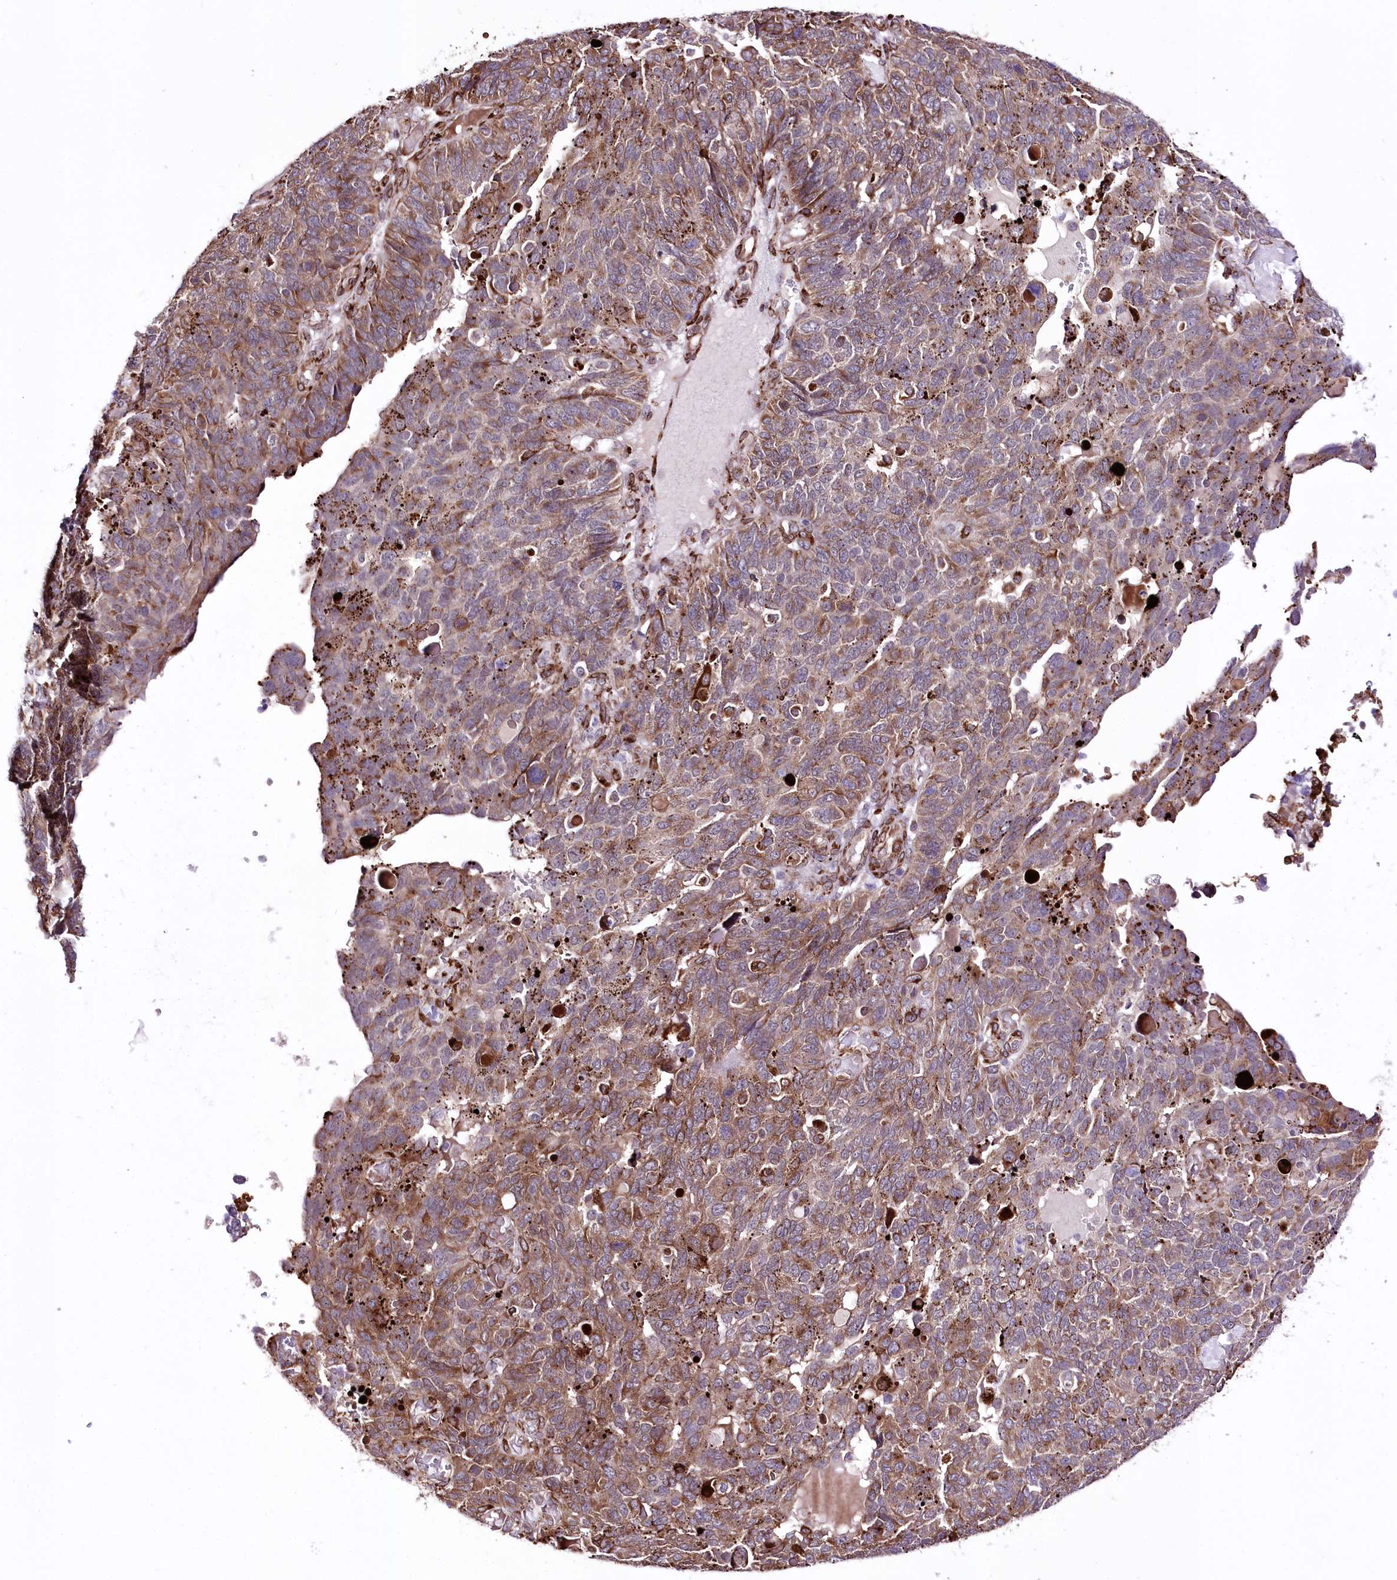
{"staining": {"intensity": "moderate", "quantity": ">75%", "location": "cytoplasmic/membranous"}, "tissue": "endometrial cancer", "cell_type": "Tumor cells", "image_type": "cancer", "snomed": [{"axis": "morphology", "description": "Adenocarcinoma, NOS"}, {"axis": "topography", "description": "Endometrium"}], "caption": "Immunohistochemical staining of human adenocarcinoma (endometrial) displays moderate cytoplasmic/membranous protein staining in about >75% of tumor cells. The protein is stained brown, and the nuclei are stained in blue (DAB (3,3'-diaminobenzidine) IHC with brightfield microscopy, high magnification).", "gene": "WWC1", "patient": {"sex": "female", "age": 66}}